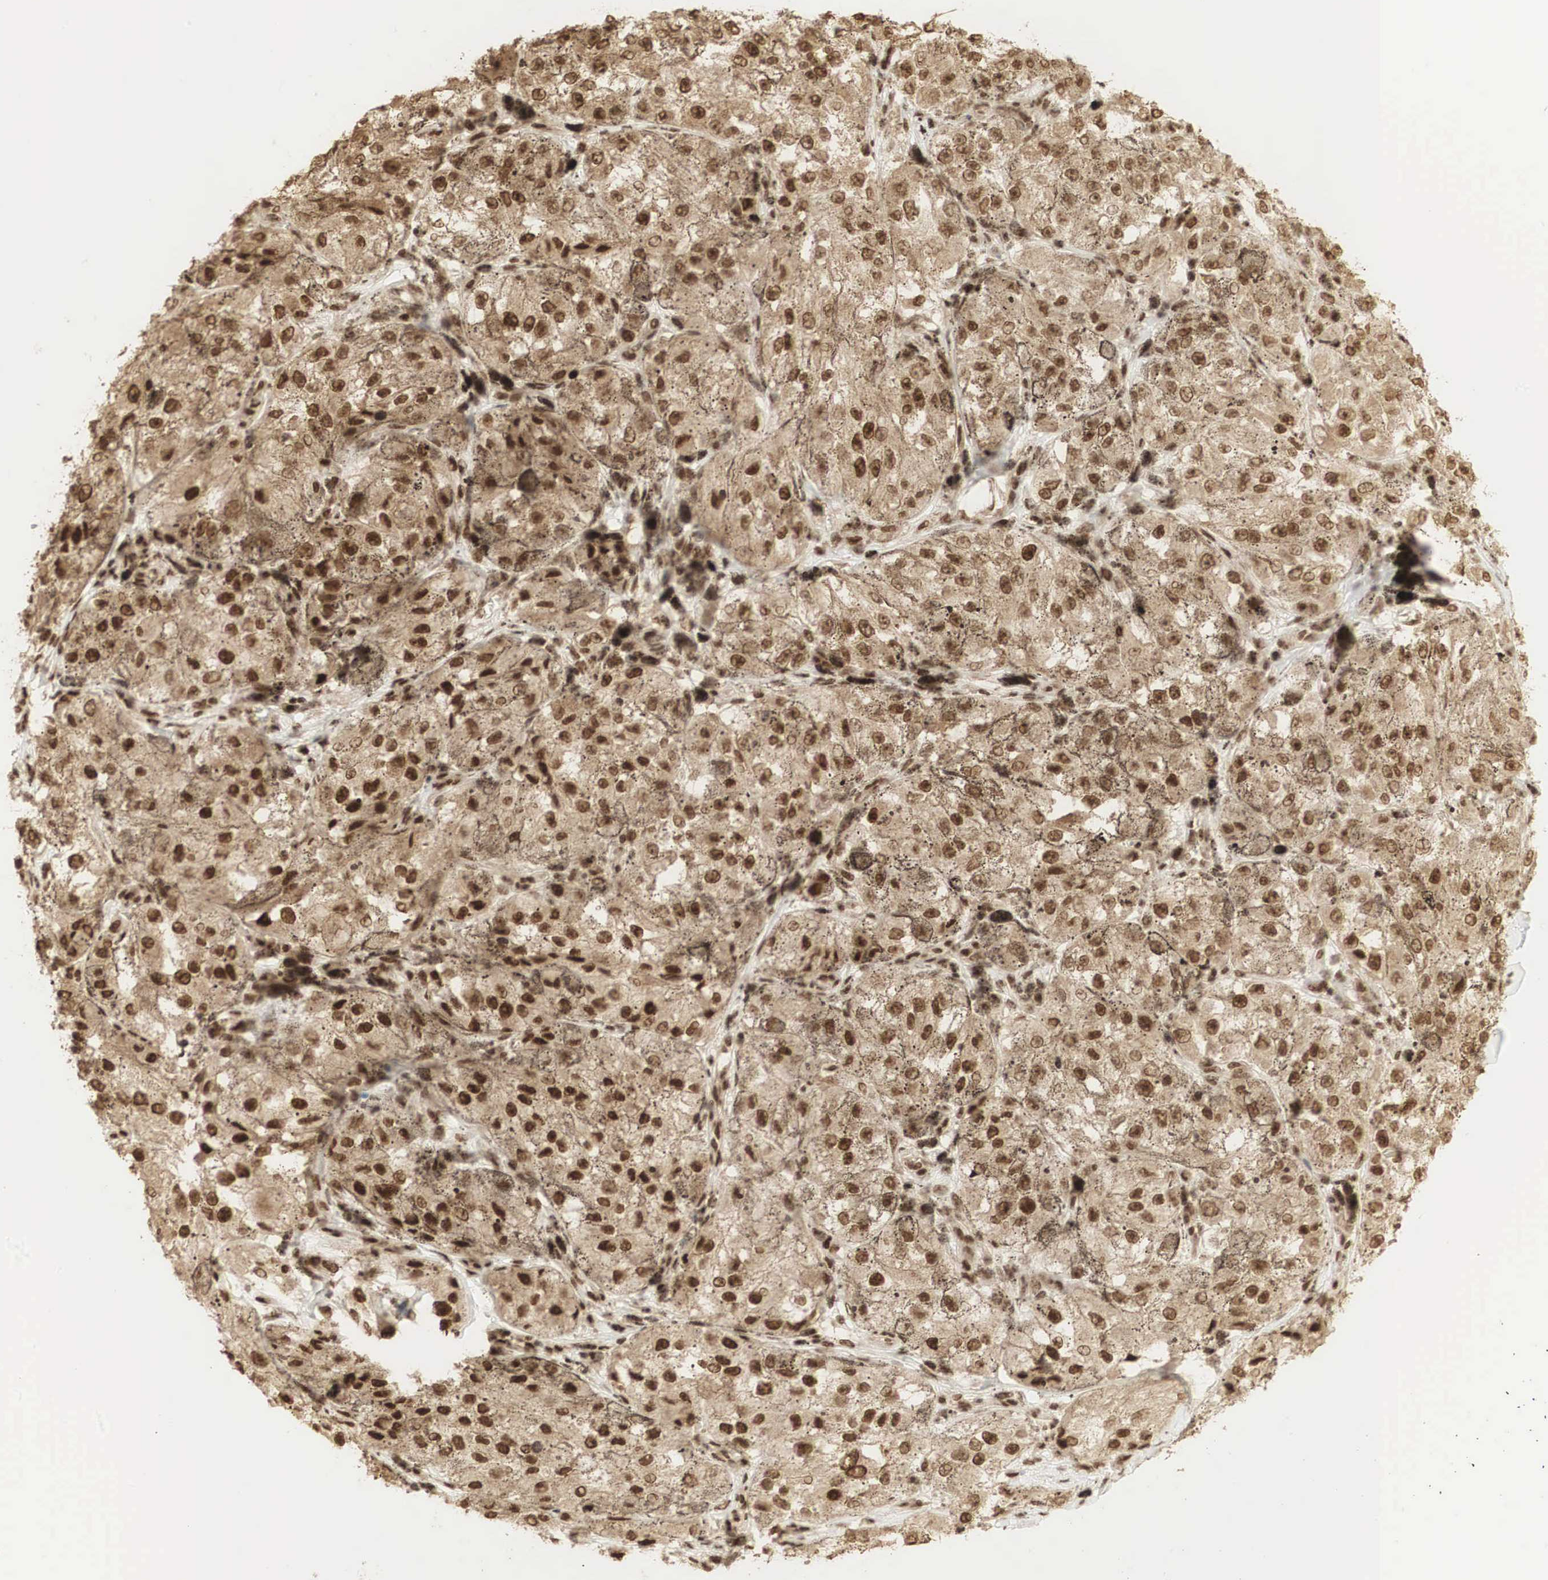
{"staining": {"intensity": "strong", "quantity": ">75%", "location": "cytoplasmic/membranous,nuclear"}, "tissue": "melanoma", "cell_type": "Tumor cells", "image_type": "cancer", "snomed": [{"axis": "morphology", "description": "Malignant melanoma, NOS"}, {"axis": "topography", "description": "Skin"}], "caption": "The image shows staining of melanoma, revealing strong cytoplasmic/membranous and nuclear protein staining (brown color) within tumor cells. (DAB (3,3'-diaminobenzidine) = brown stain, brightfield microscopy at high magnification).", "gene": "RNF113A", "patient": {"sex": "male", "age": 67}}